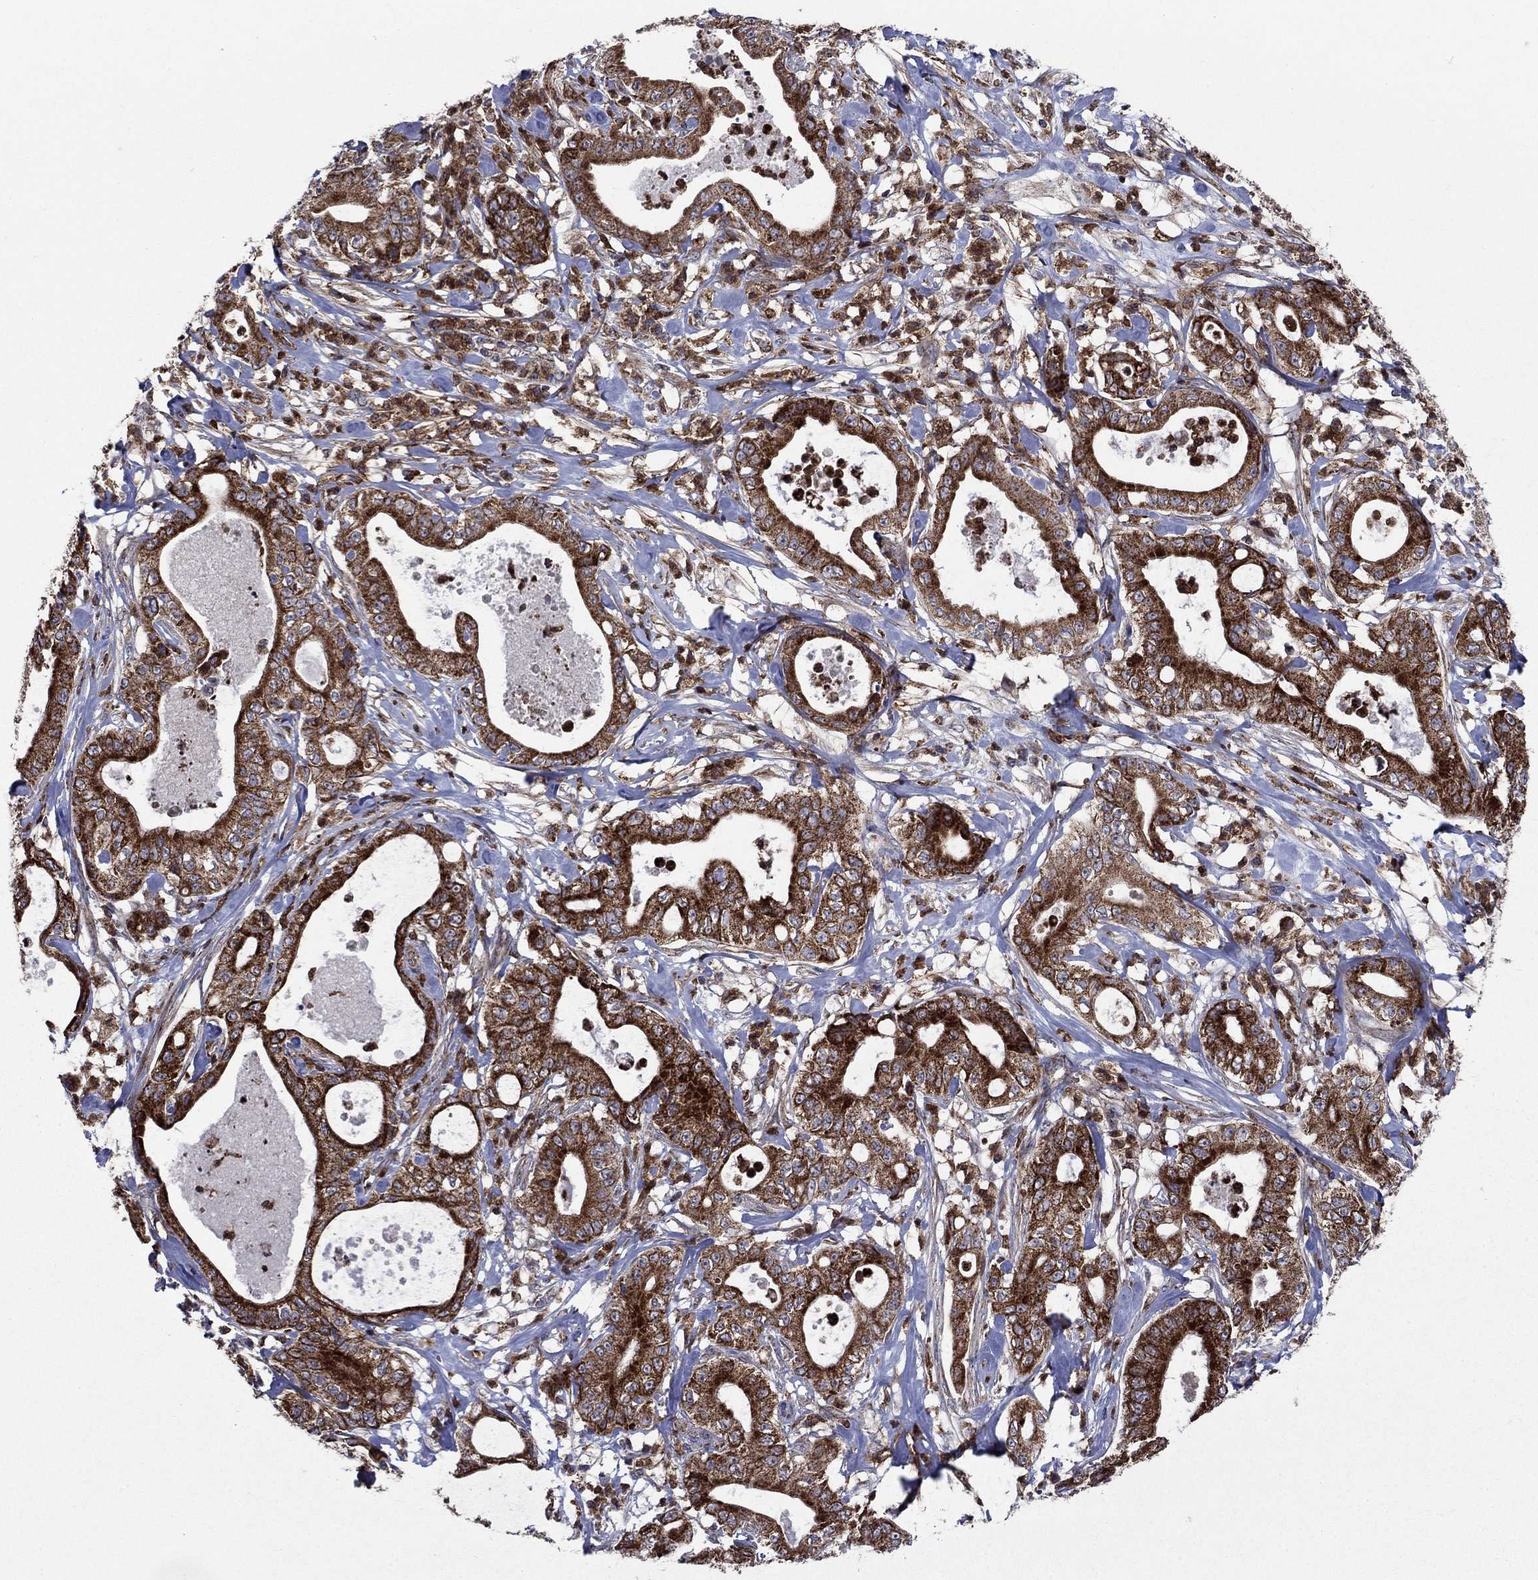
{"staining": {"intensity": "strong", "quantity": ">75%", "location": "cytoplasmic/membranous"}, "tissue": "pancreatic cancer", "cell_type": "Tumor cells", "image_type": "cancer", "snomed": [{"axis": "morphology", "description": "Adenocarcinoma, NOS"}, {"axis": "topography", "description": "Pancreas"}], "caption": "An image showing strong cytoplasmic/membranous positivity in approximately >75% of tumor cells in pancreatic cancer (adenocarcinoma), as visualized by brown immunohistochemical staining.", "gene": "RNF19B", "patient": {"sex": "male", "age": 71}}